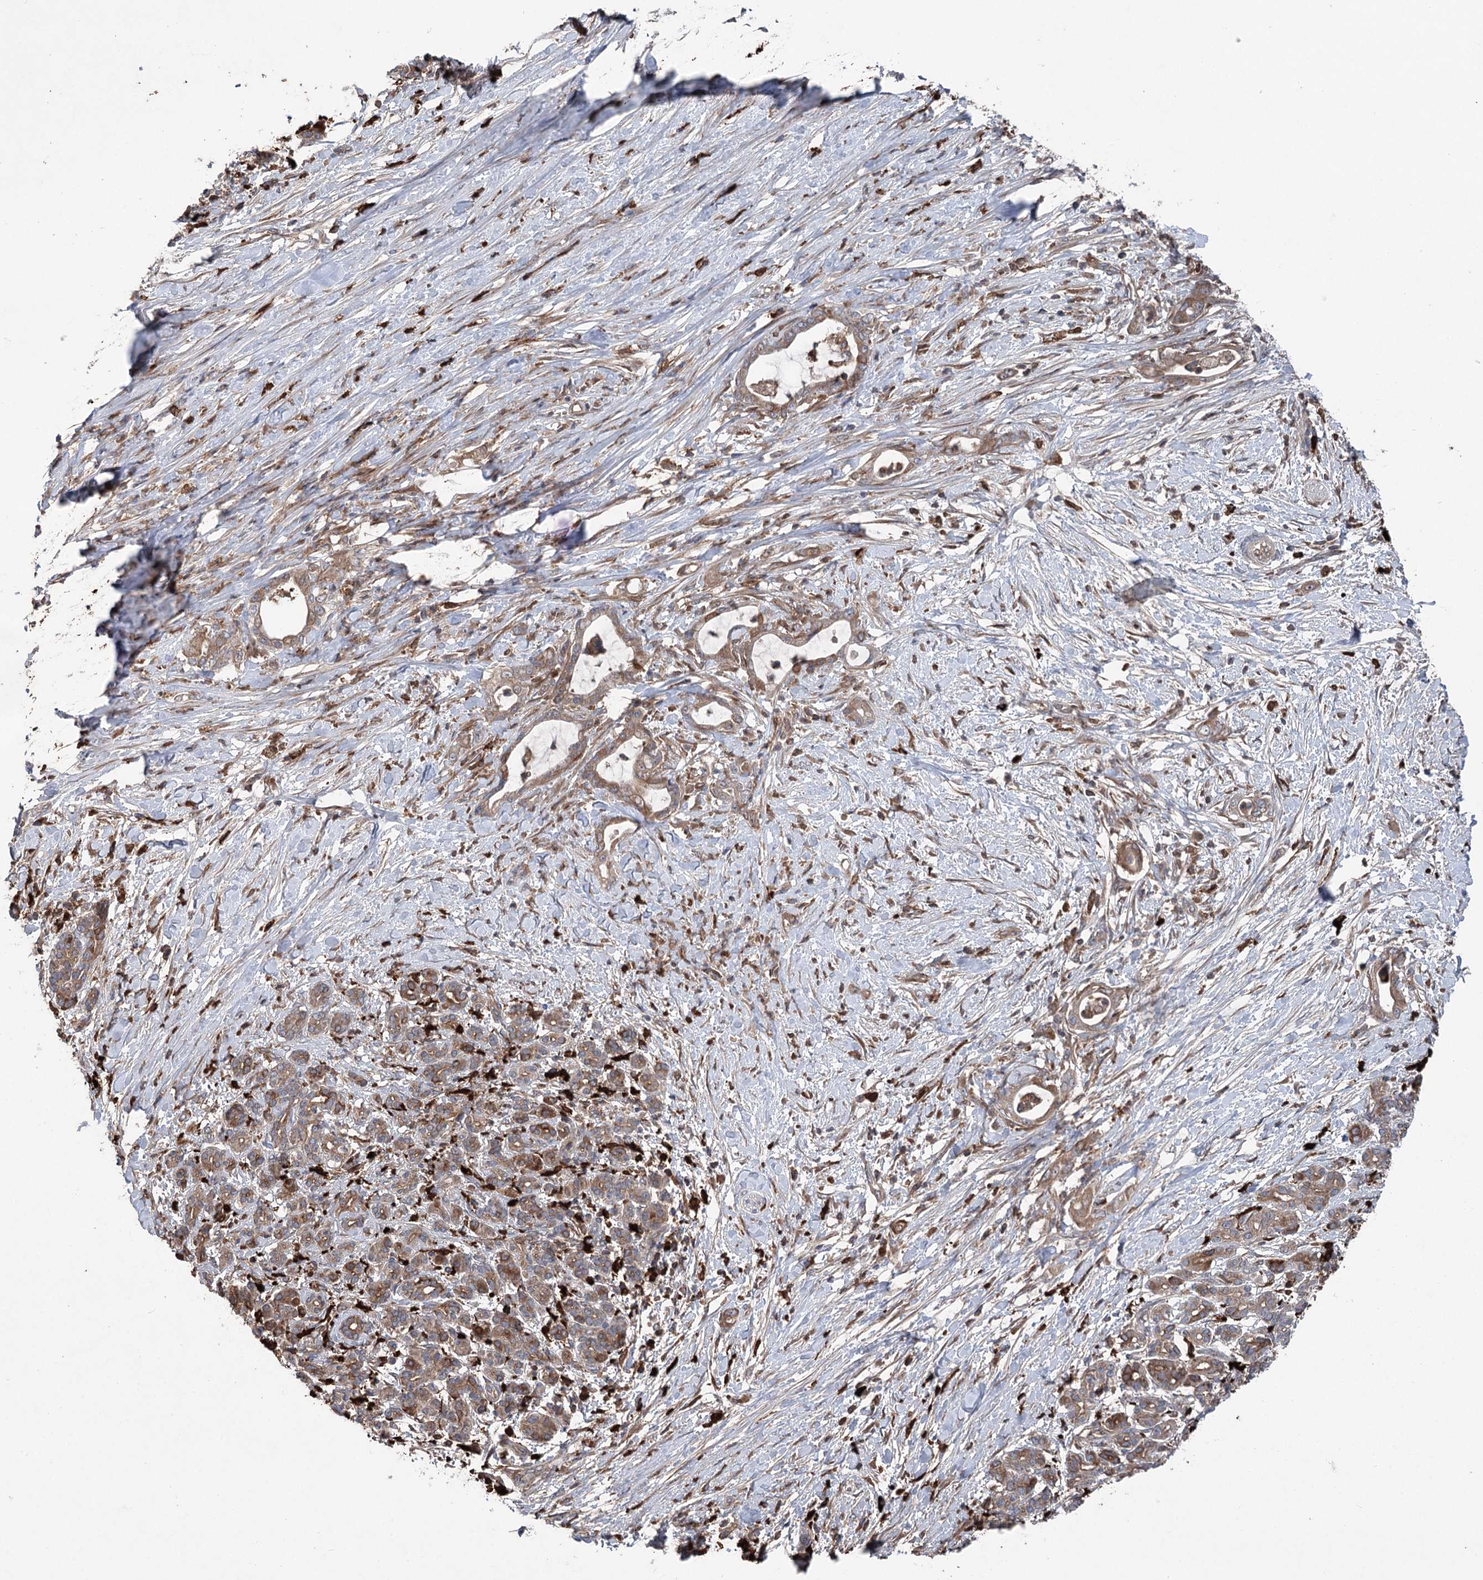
{"staining": {"intensity": "moderate", "quantity": ">75%", "location": "cytoplasmic/membranous"}, "tissue": "pancreatic cancer", "cell_type": "Tumor cells", "image_type": "cancer", "snomed": [{"axis": "morphology", "description": "Adenocarcinoma, NOS"}, {"axis": "topography", "description": "Pancreas"}], "caption": "A micrograph showing moderate cytoplasmic/membranous staining in approximately >75% of tumor cells in pancreatic adenocarcinoma, as visualized by brown immunohistochemical staining.", "gene": "PPP1R21", "patient": {"sex": "female", "age": 55}}